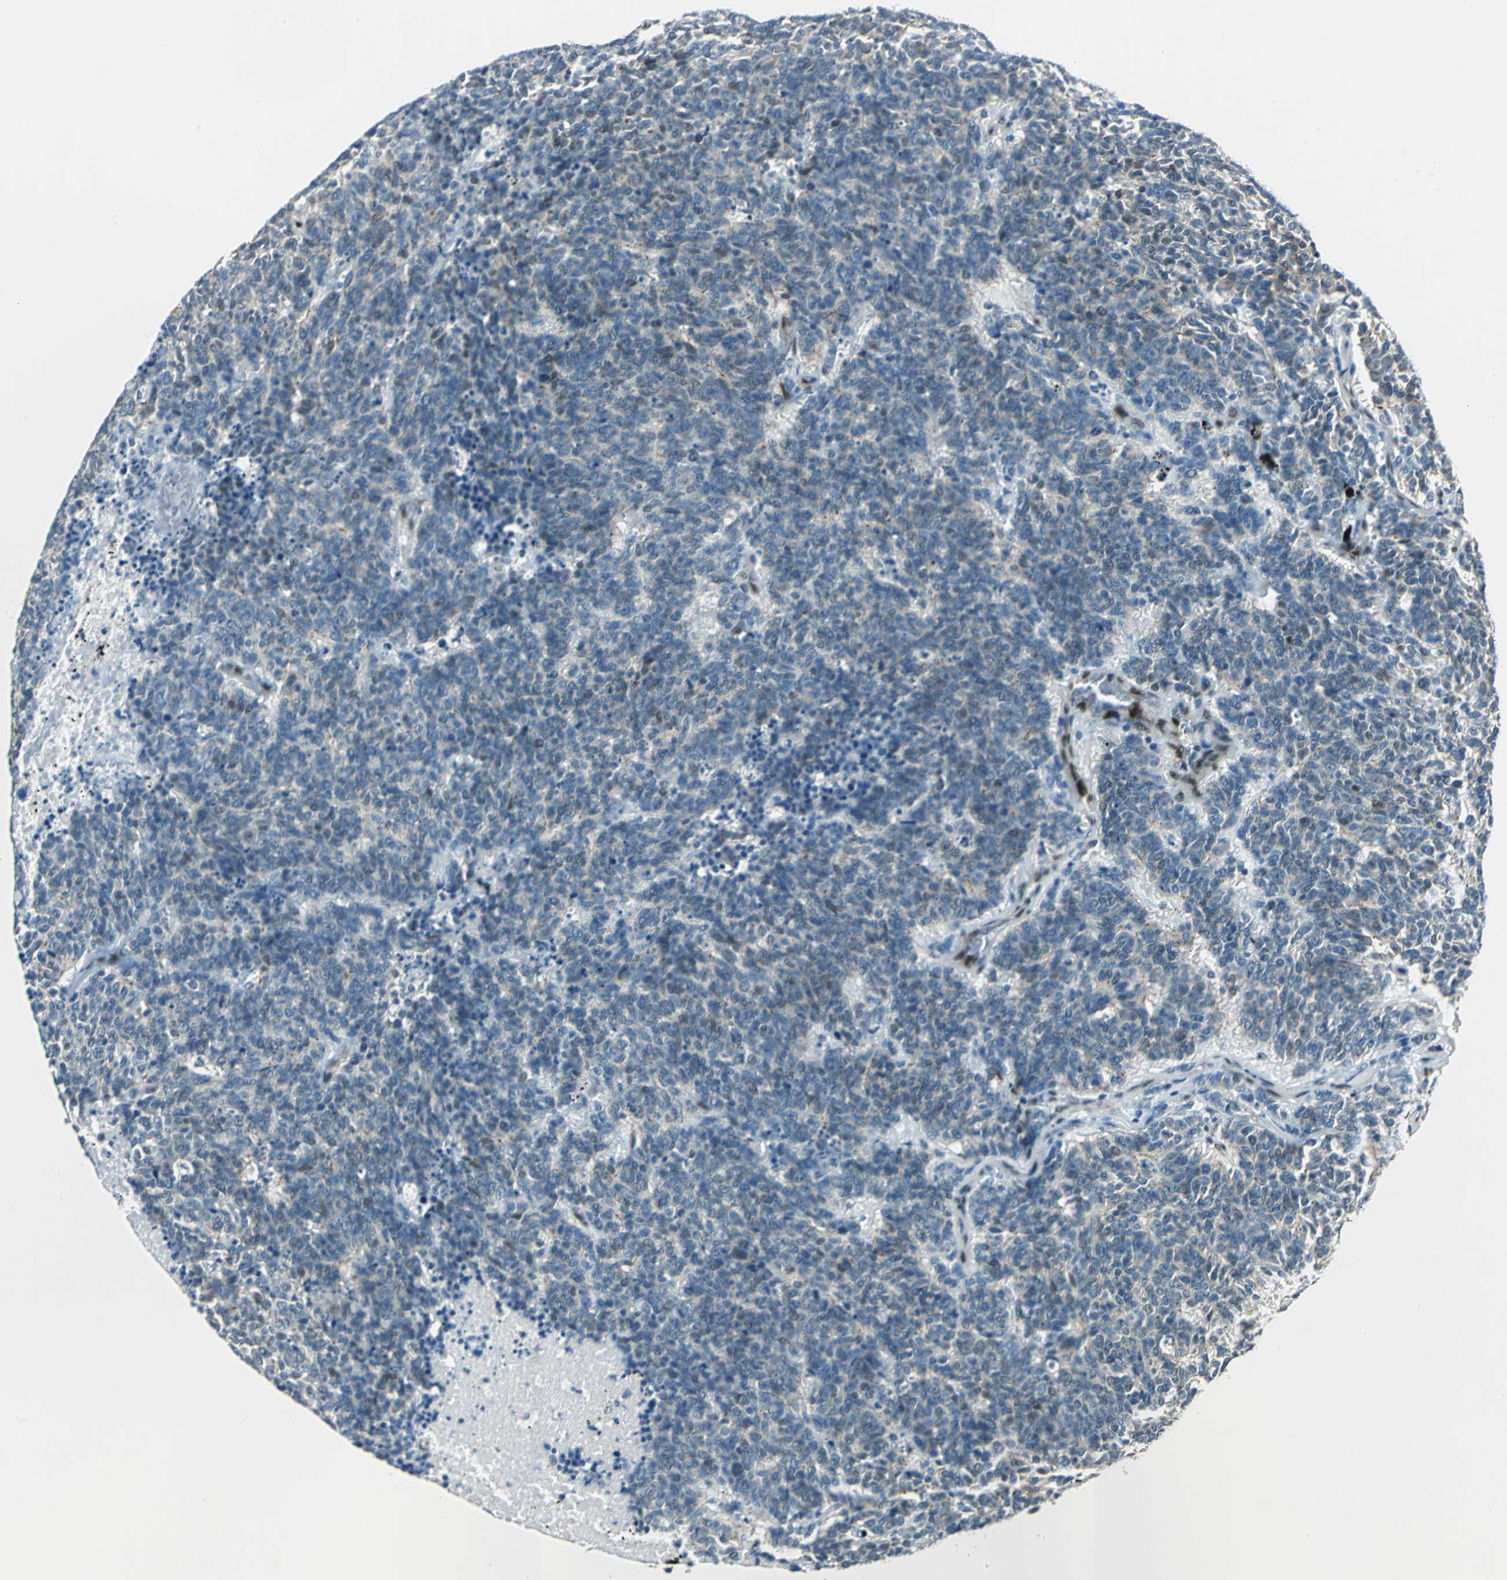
{"staining": {"intensity": "weak", "quantity": "25%-75%", "location": "cytoplasmic/membranous,nuclear"}, "tissue": "lung cancer", "cell_type": "Tumor cells", "image_type": "cancer", "snomed": [{"axis": "morphology", "description": "Neoplasm, malignant, NOS"}, {"axis": "topography", "description": "Lung"}], "caption": "DAB immunohistochemical staining of neoplasm (malignant) (lung) reveals weak cytoplasmic/membranous and nuclear protein expression in about 25%-75% of tumor cells. Using DAB (3,3'-diaminobenzidine) (brown) and hematoxylin (blue) stains, captured at high magnification using brightfield microscopy.", "gene": "NFIA", "patient": {"sex": "female", "age": 58}}